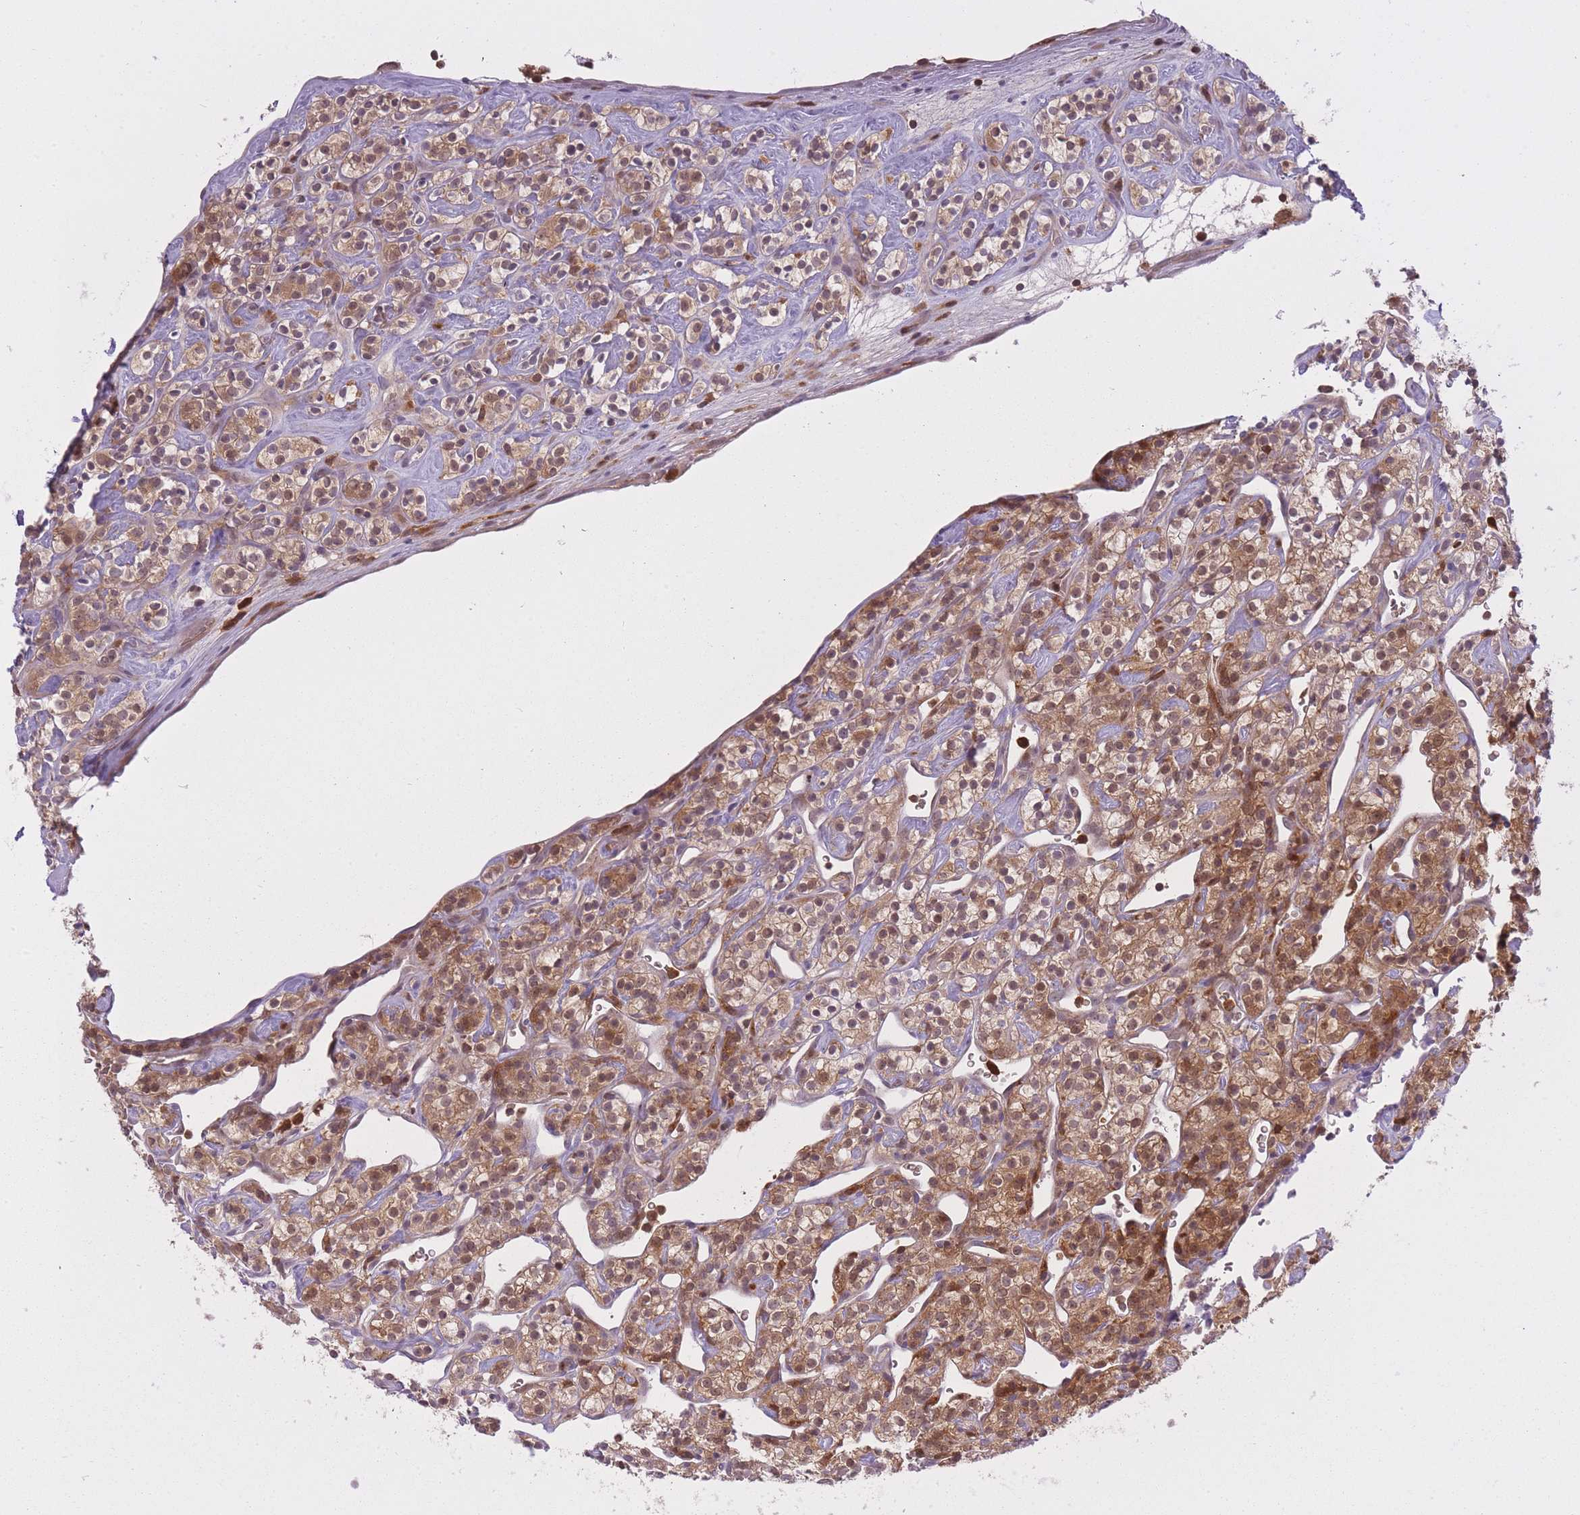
{"staining": {"intensity": "strong", "quantity": ">75%", "location": "cytoplasmic/membranous,nuclear"}, "tissue": "renal cancer", "cell_type": "Tumor cells", "image_type": "cancer", "snomed": [{"axis": "morphology", "description": "Adenocarcinoma, NOS"}, {"axis": "topography", "description": "Kidney"}], "caption": "A histopathology image of renal cancer stained for a protein shows strong cytoplasmic/membranous and nuclear brown staining in tumor cells.", "gene": "CXorf38", "patient": {"sex": "male", "age": 77}}